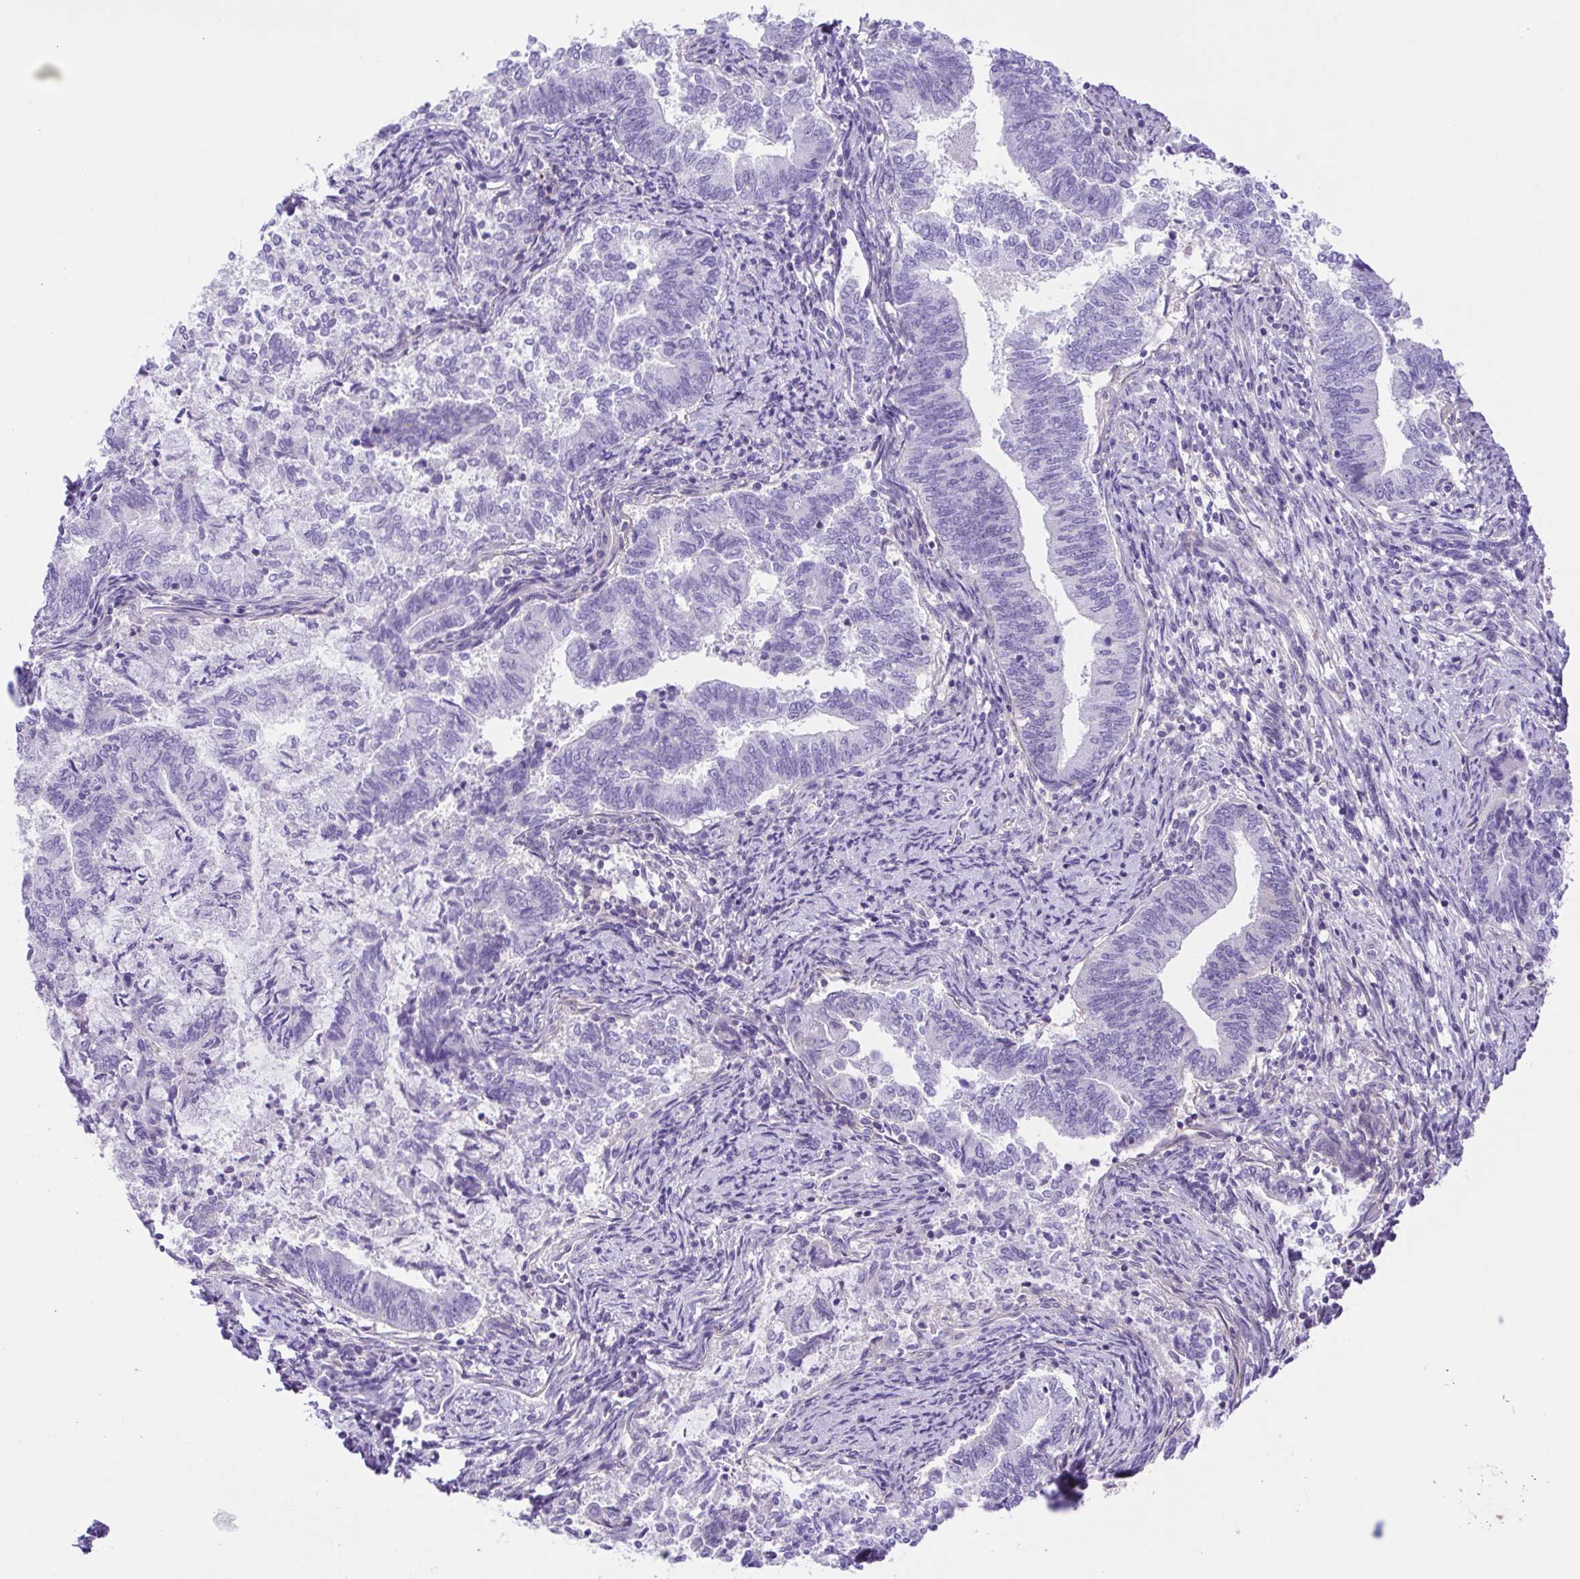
{"staining": {"intensity": "negative", "quantity": "none", "location": "none"}, "tissue": "endometrial cancer", "cell_type": "Tumor cells", "image_type": "cancer", "snomed": [{"axis": "morphology", "description": "Adenocarcinoma, NOS"}, {"axis": "topography", "description": "Endometrium"}], "caption": "High power microscopy photomicrograph of an immunohistochemistry photomicrograph of adenocarcinoma (endometrial), revealing no significant staining in tumor cells.", "gene": "ISM2", "patient": {"sex": "female", "age": 65}}